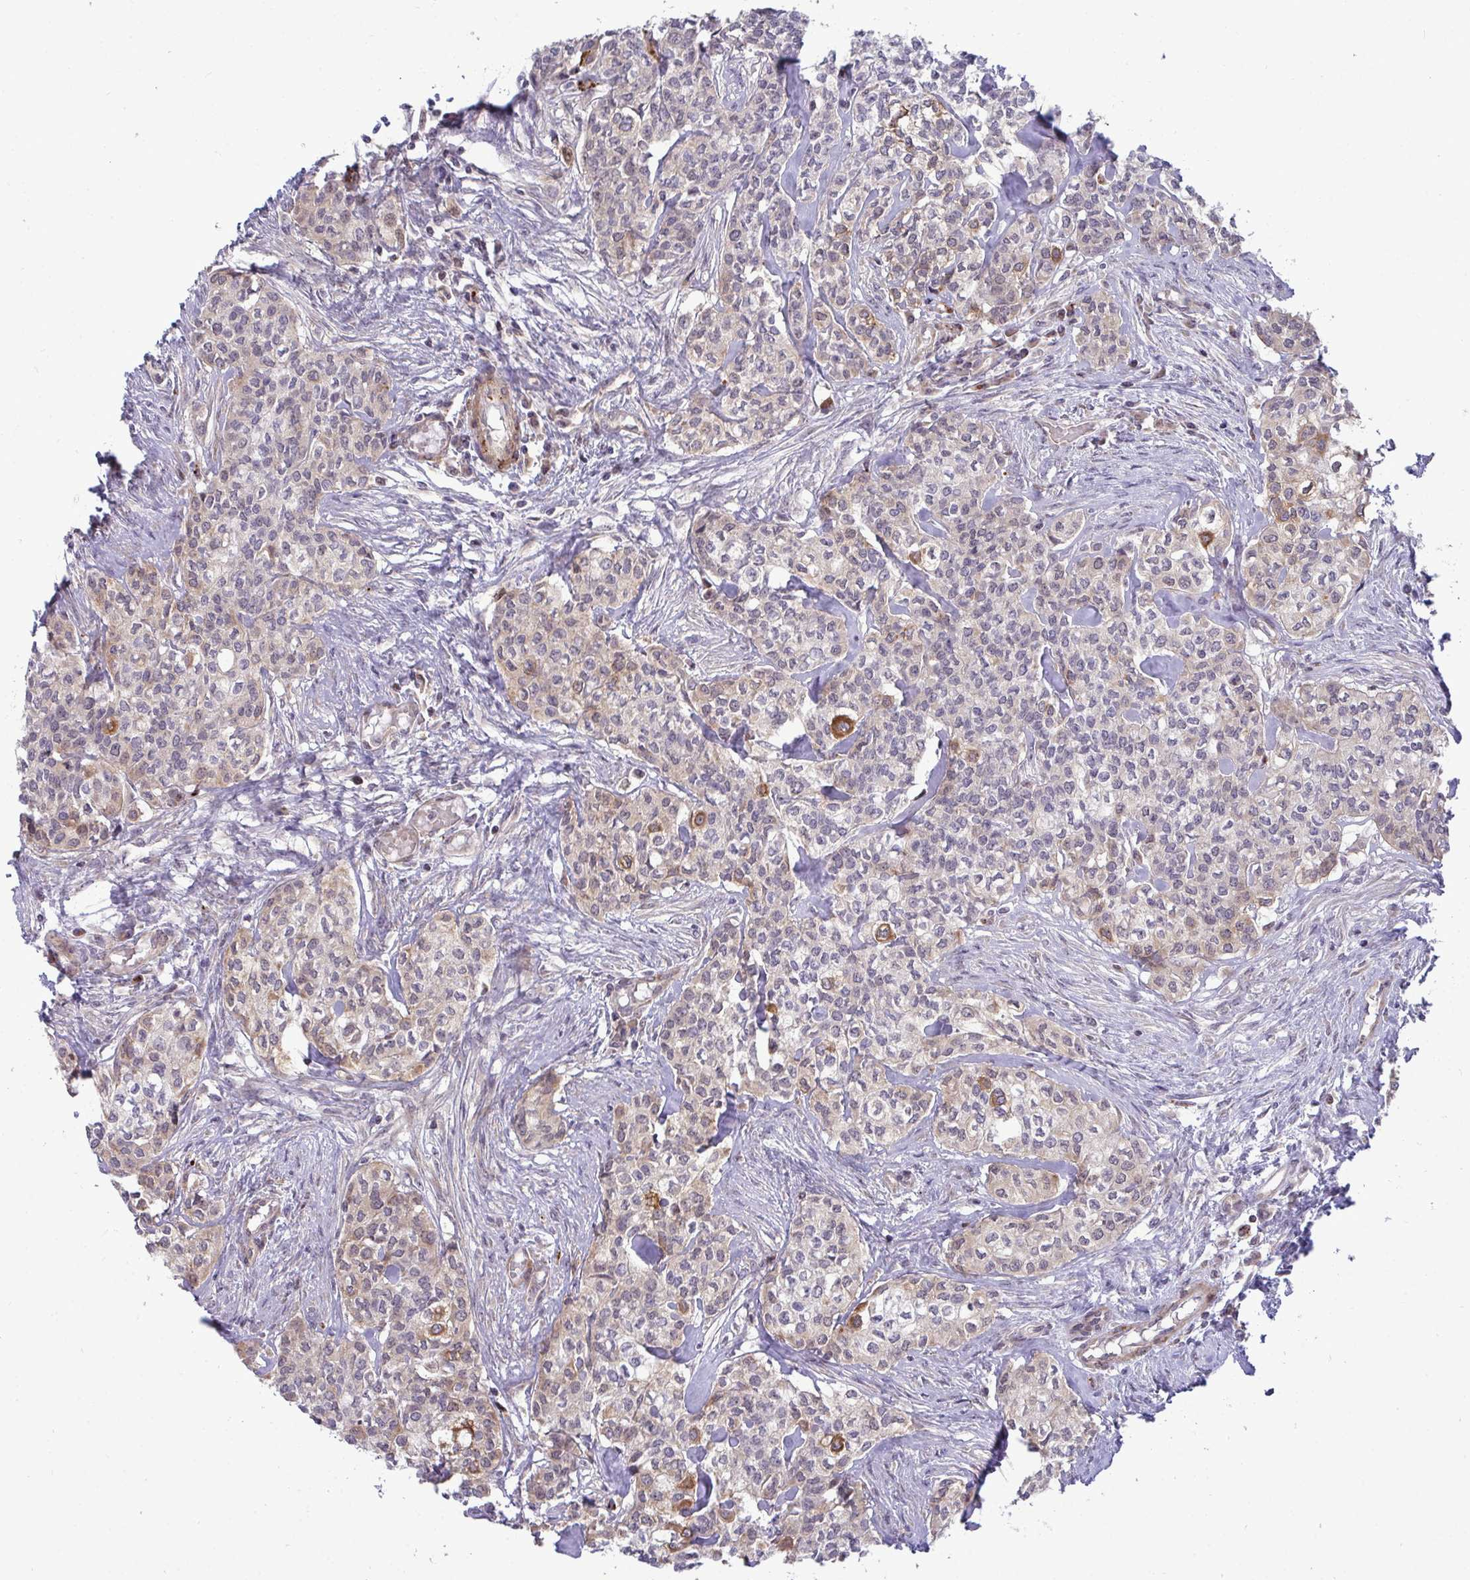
{"staining": {"intensity": "moderate", "quantity": "<25%", "location": "cytoplasmic/membranous"}, "tissue": "head and neck cancer", "cell_type": "Tumor cells", "image_type": "cancer", "snomed": [{"axis": "morphology", "description": "Adenocarcinoma, NOS"}, {"axis": "topography", "description": "Head-Neck"}], "caption": "Head and neck cancer stained with a protein marker demonstrates moderate staining in tumor cells.", "gene": "TRIM44", "patient": {"sex": "male", "age": 81}}